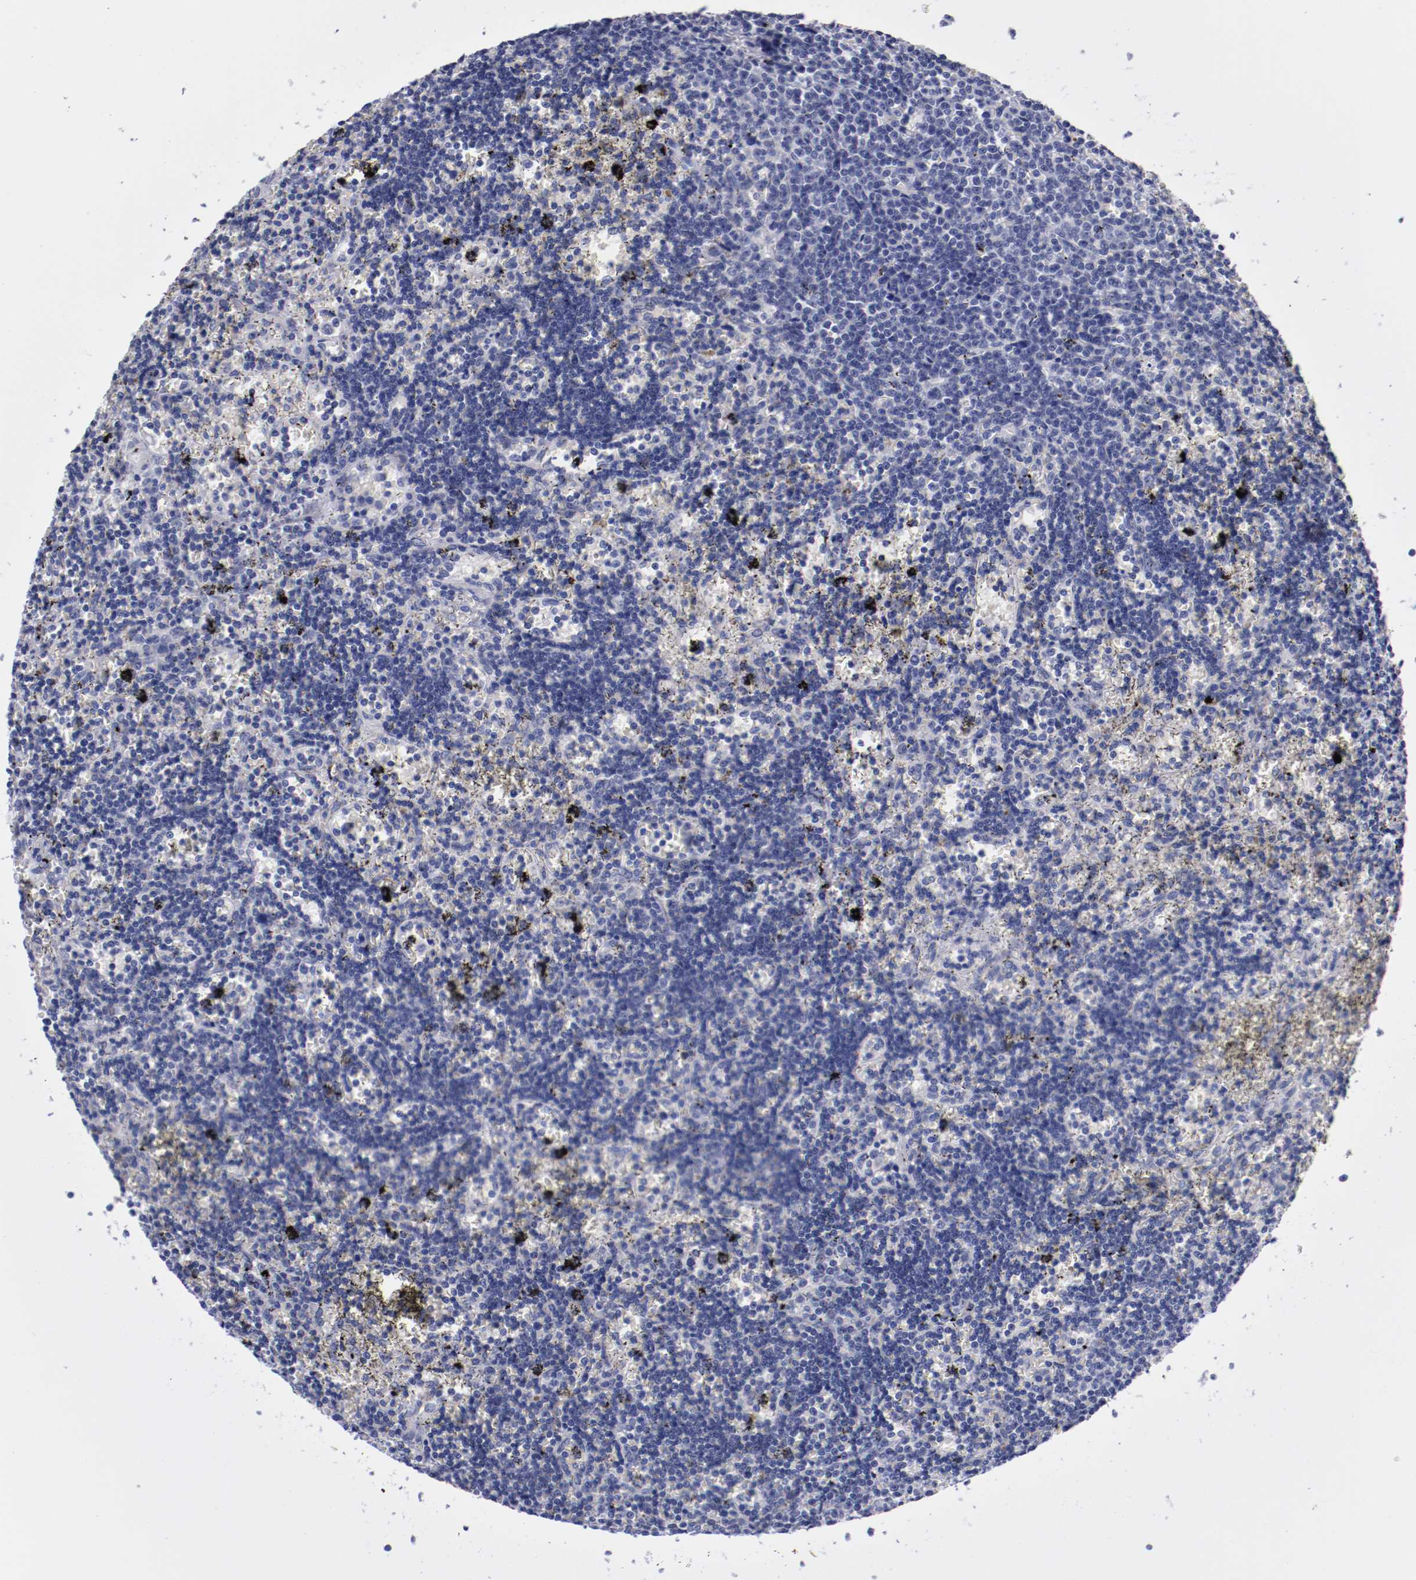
{"staining": {"intensity": "negative", "quantity": "none", "location": "none"}, "tissue": "lymphoma", "cell_type": "Tumor cells", "image_type": "cancer", "snomed": [{"axis": "morphology", "description": "Malignant lymphoma, non-Hodgkin's type, Low grade"}, {"axis": "topography", "description": "Spleen"}], "caption": "An image of human lymphoma is negative for staining in tumor cells.", "gene": "HNF1B", "patient": {"sex": "male", "age": 60}}